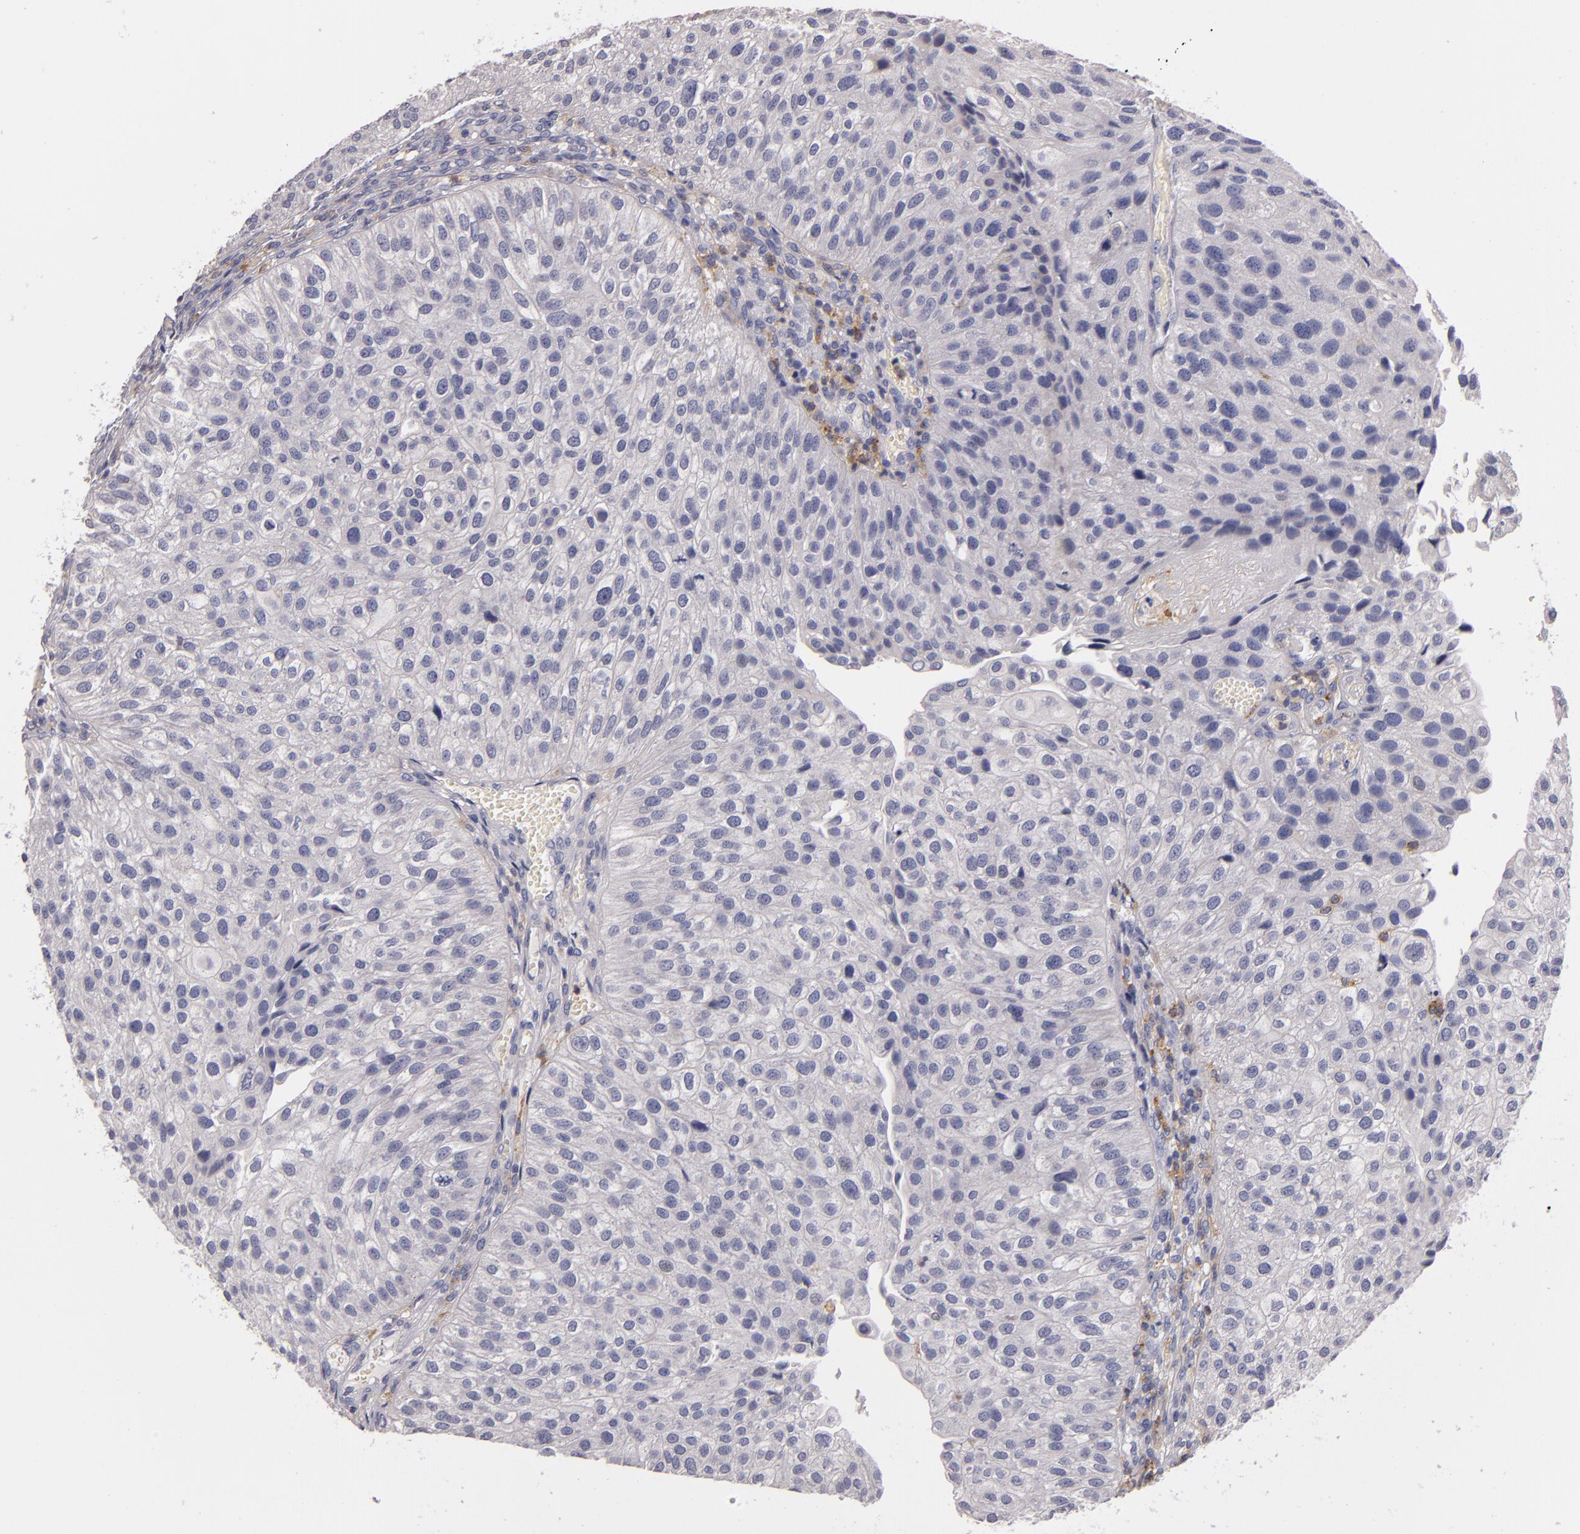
{"staining": {"intensity": "negative", "quantity": "none", "location": "none"}, "tissue": "urothelial cancer", "cell_type": "Tumor cells", "image_type": "cancer", "snomed": [{"axis": "morphology", "description": "Urothelial carcinoma, Low grade"}, {"axis": "topography", "description": "Urinary bladder"}], "caption": "A high-resolution micrograph shows immunohistochemistry staining of urothelial carcinoma (low-grade), which demonstrates no significant expression in tumor cells.", "gene": "TLR8", "patient": {"sex": "female", "age": 89}}